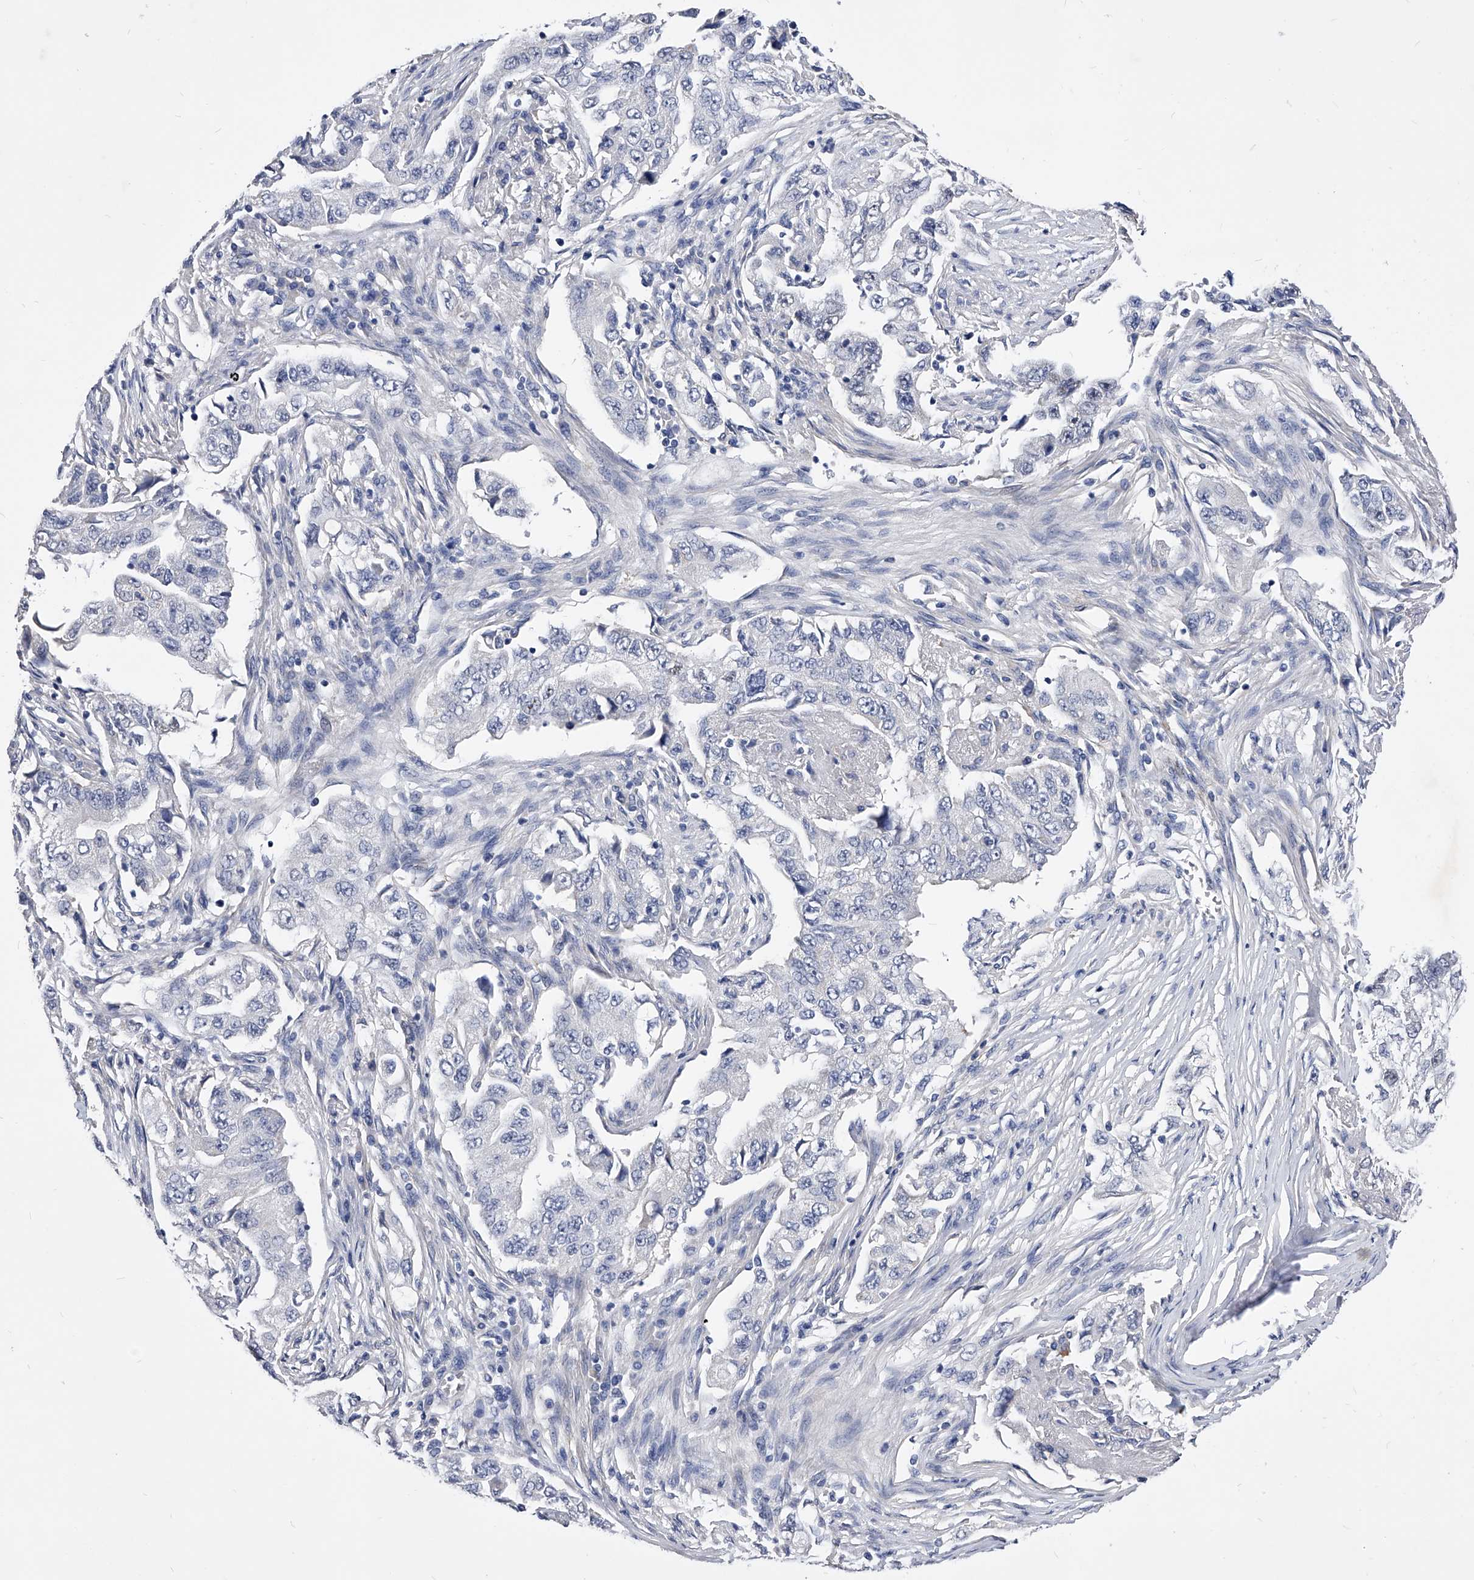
{"staining": {"intensity": "negative", "quantity": "none", "location": "none"}, "tissue": "lung cancer", "cell_type": "Tumor cells", "image_type": "cancer", "snomed": [{"axis": "morphology", "description": "Adenocarcinoma, NOS"}, {"axis": "topography", "description": "Lung"}], "caption": "The immunohistochemistry image has no significant expression in tumor cells of lung adenocarcinoma tissue.", "gene": "ZNF529", "patient": {"sex": "female", "age": 51}}